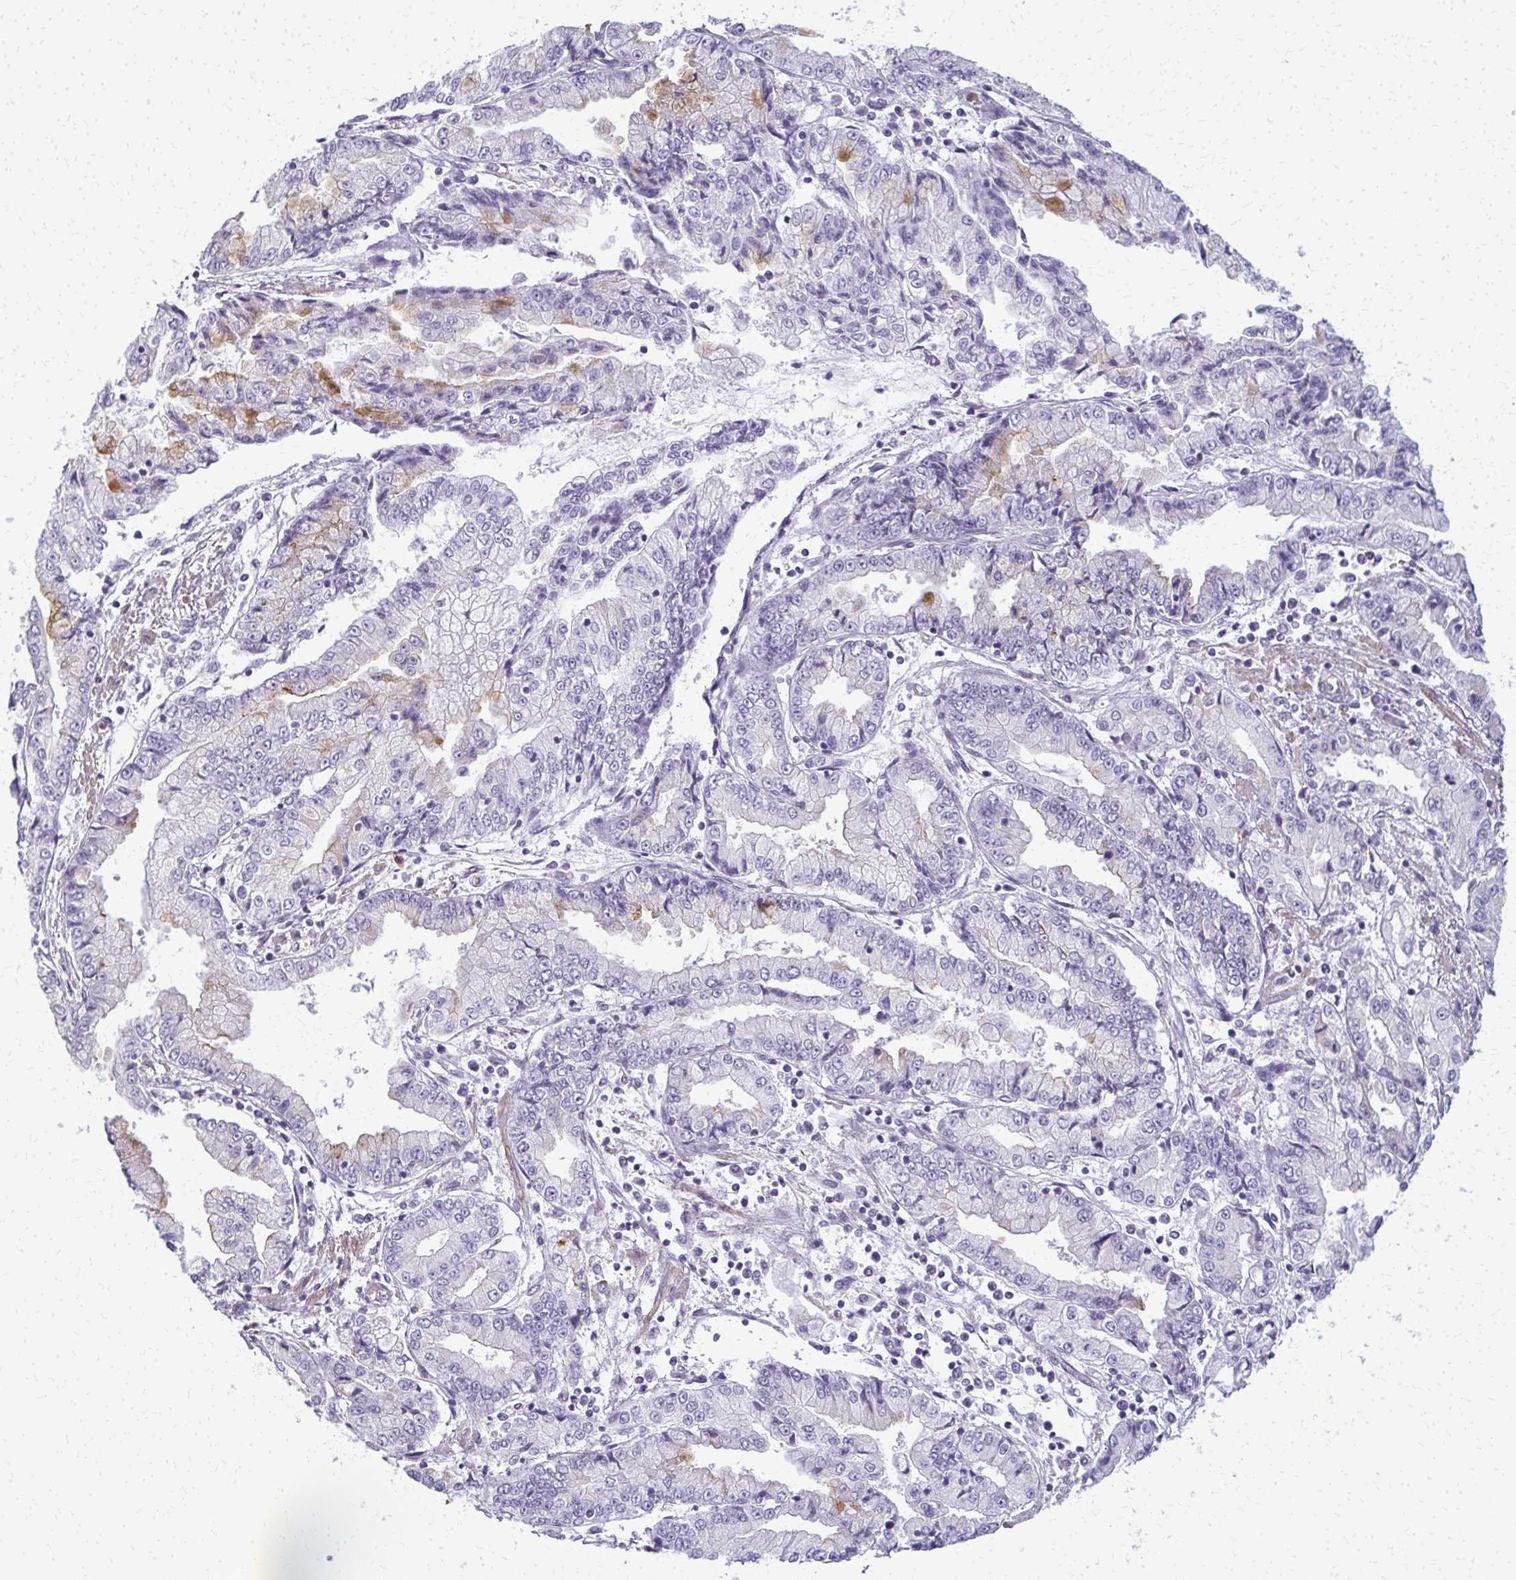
{"staining": {"intensity": "moderate", "quantity": "<25%", "location": "cytoplasmic/membranous"}, "tissue": "stomach cancer", "cell_type": "Tumor cells", "image_type": "cancer", "snomed": [{"axis": "morphology", "description": "Adenocarcinoma, NOS"}, {"axis": "topography", "description": "Stomach, upper"}], "caption": "Moderate cytoplasmic/membranous staining for a protein is seen in approximately <25% of tumor cells of stomach adenocarcinoma using immunohistochemistry.", "gene": "CA3", "patient": {"sex": "female", "age": 74}}